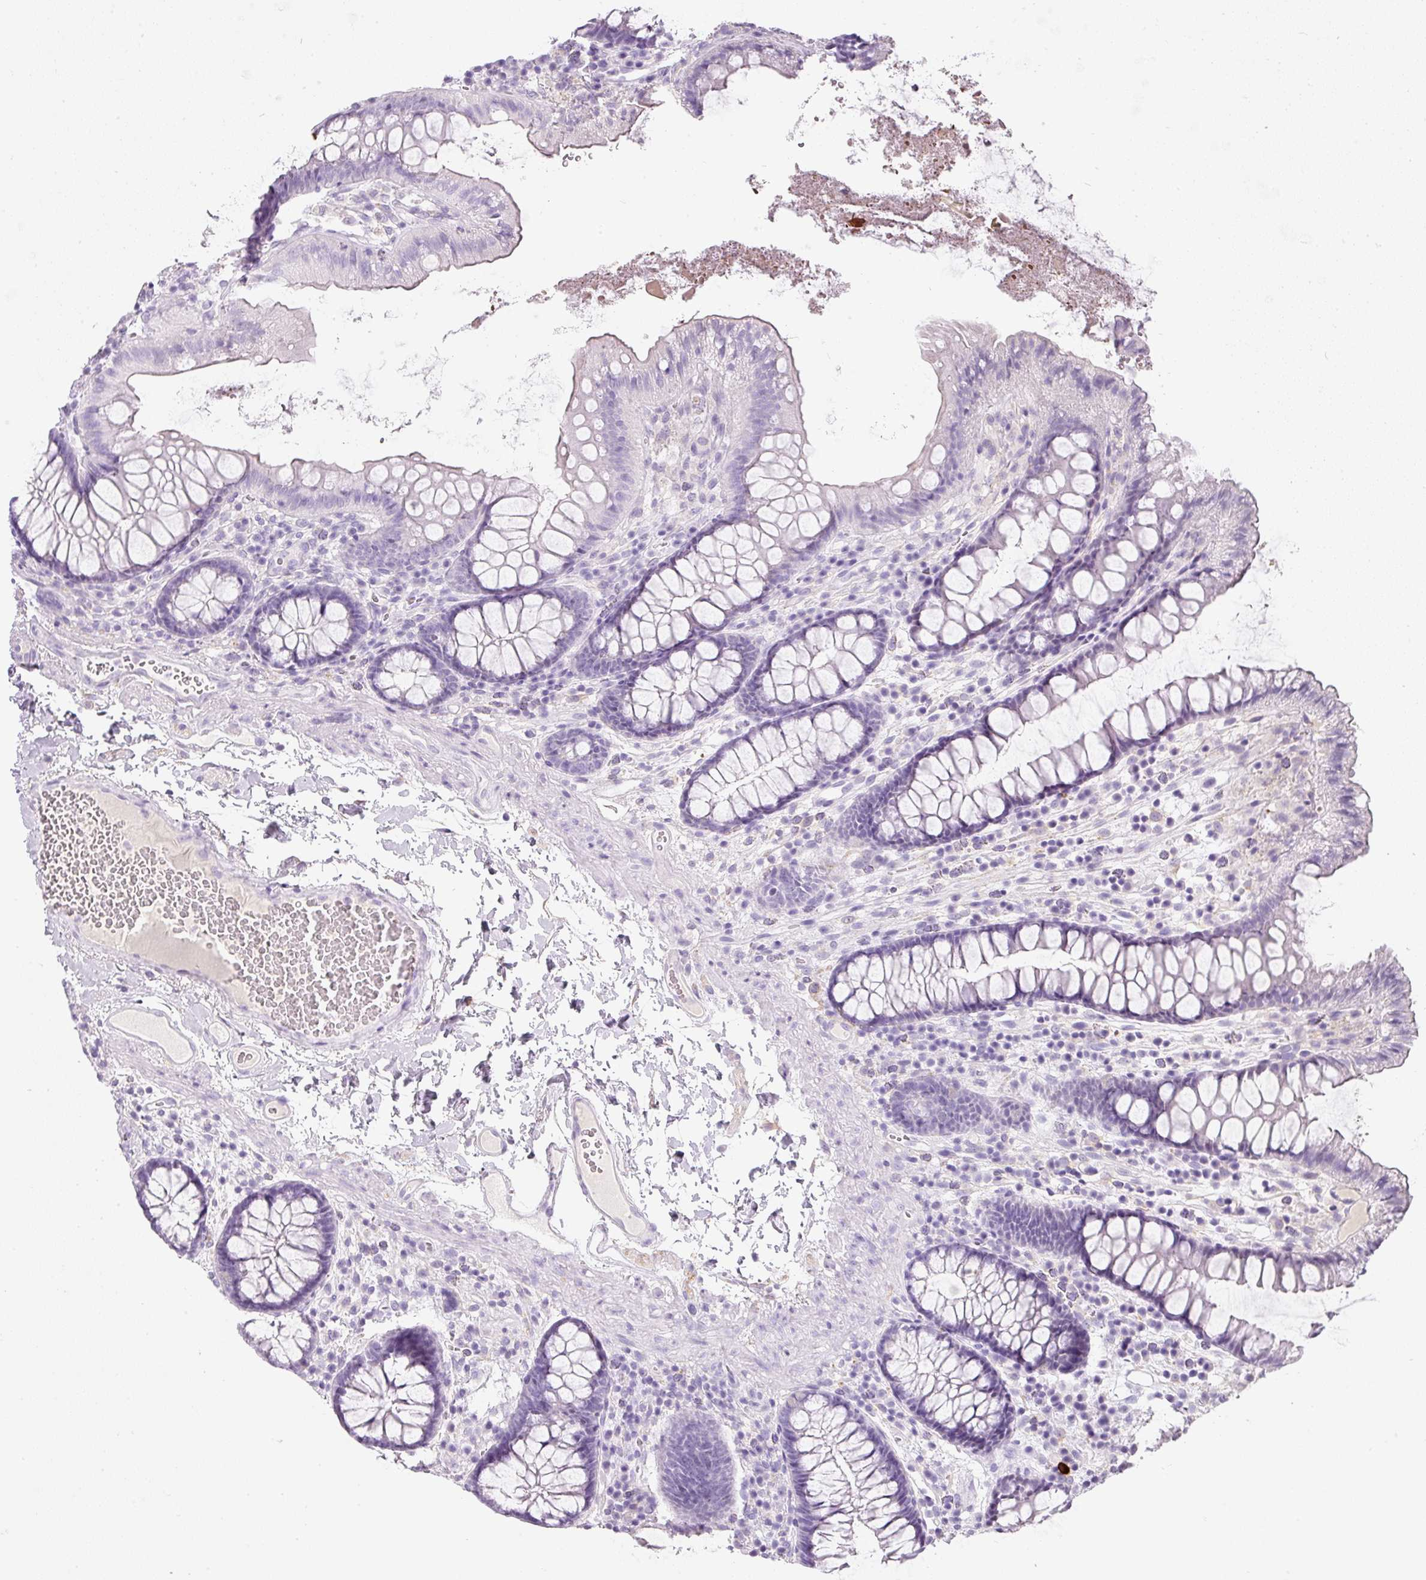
{"staining": {"intensity": "negative", "quantity": "none", "location": "none"}, "tissue": "colon", "cell_type": "Endothelial cells", "image_type": "normal", "snomed": [{"axis": "morphology", "description": "Normal tissue, NOS"}, {"axis": "topography", "description": "Colon"}], "caption": "Image shows no protein staining in endothelial cells of benign colon. (DAB (3,3'-diaminobenzidine) immunohistochemistry with hematoxylin counter stain).", "gene": "DNM1", "patient": {"sex": "male", "age": 84}}